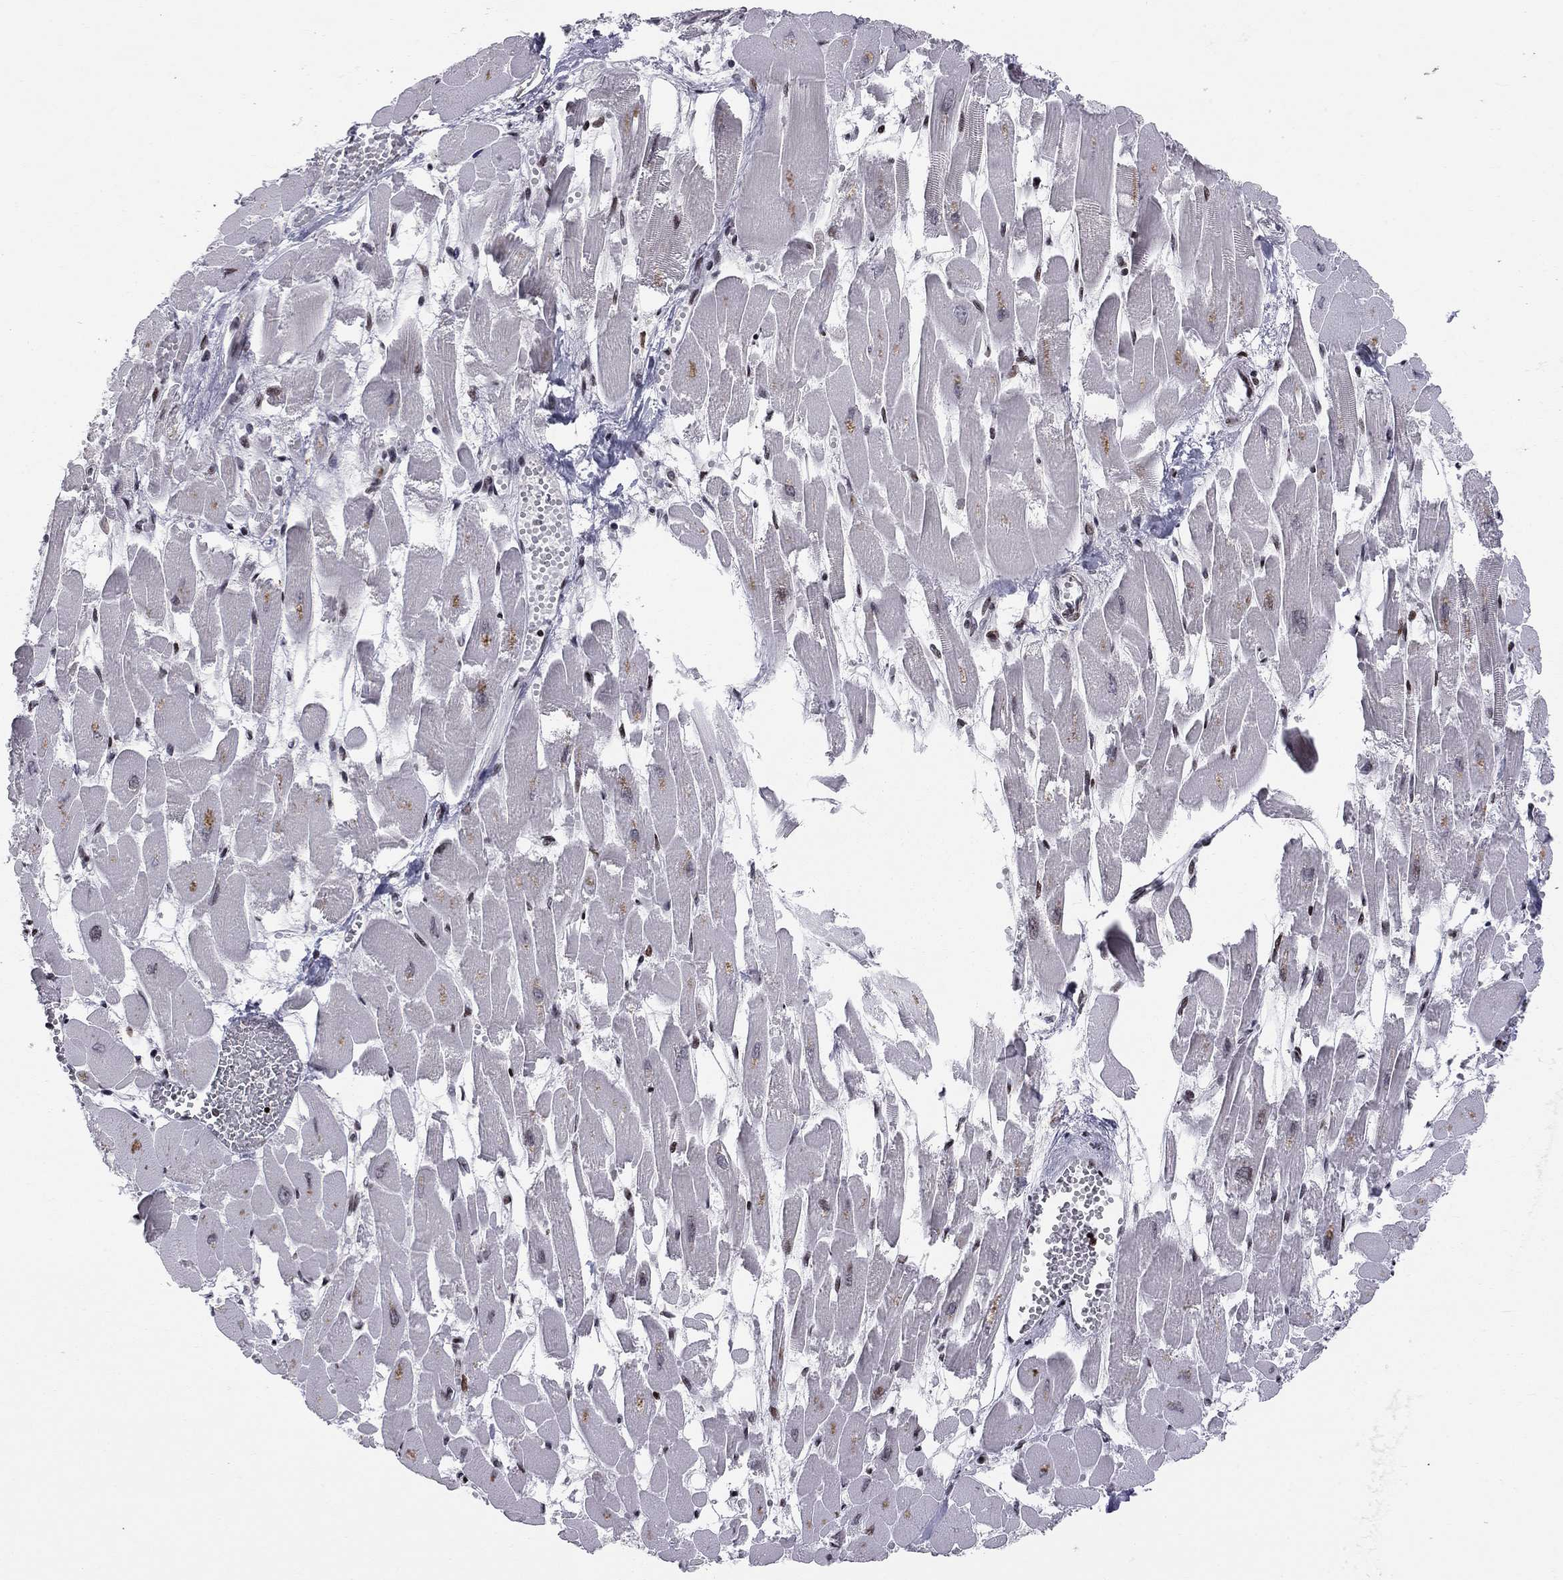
{"staining": {"intensity": "negative", "quantity": "none", "location": "none"}, "tissue": "heart muscle", "cell_type": "Cardiomyocytes", "image_type": "normal", "snomed": [{"axis": "morphology", "description": "Normal tissue, NOS"}, {"axis": "topography", "description": "Heart"}], "caption": "Cardiomyocytes are negative for protein expression in normal human heart muscle. (Immunohistochemistry, brightfield microscopy, high magnification).", "gene": "RNASEH2C", "patient": {"sex": "female", "age": 52}}